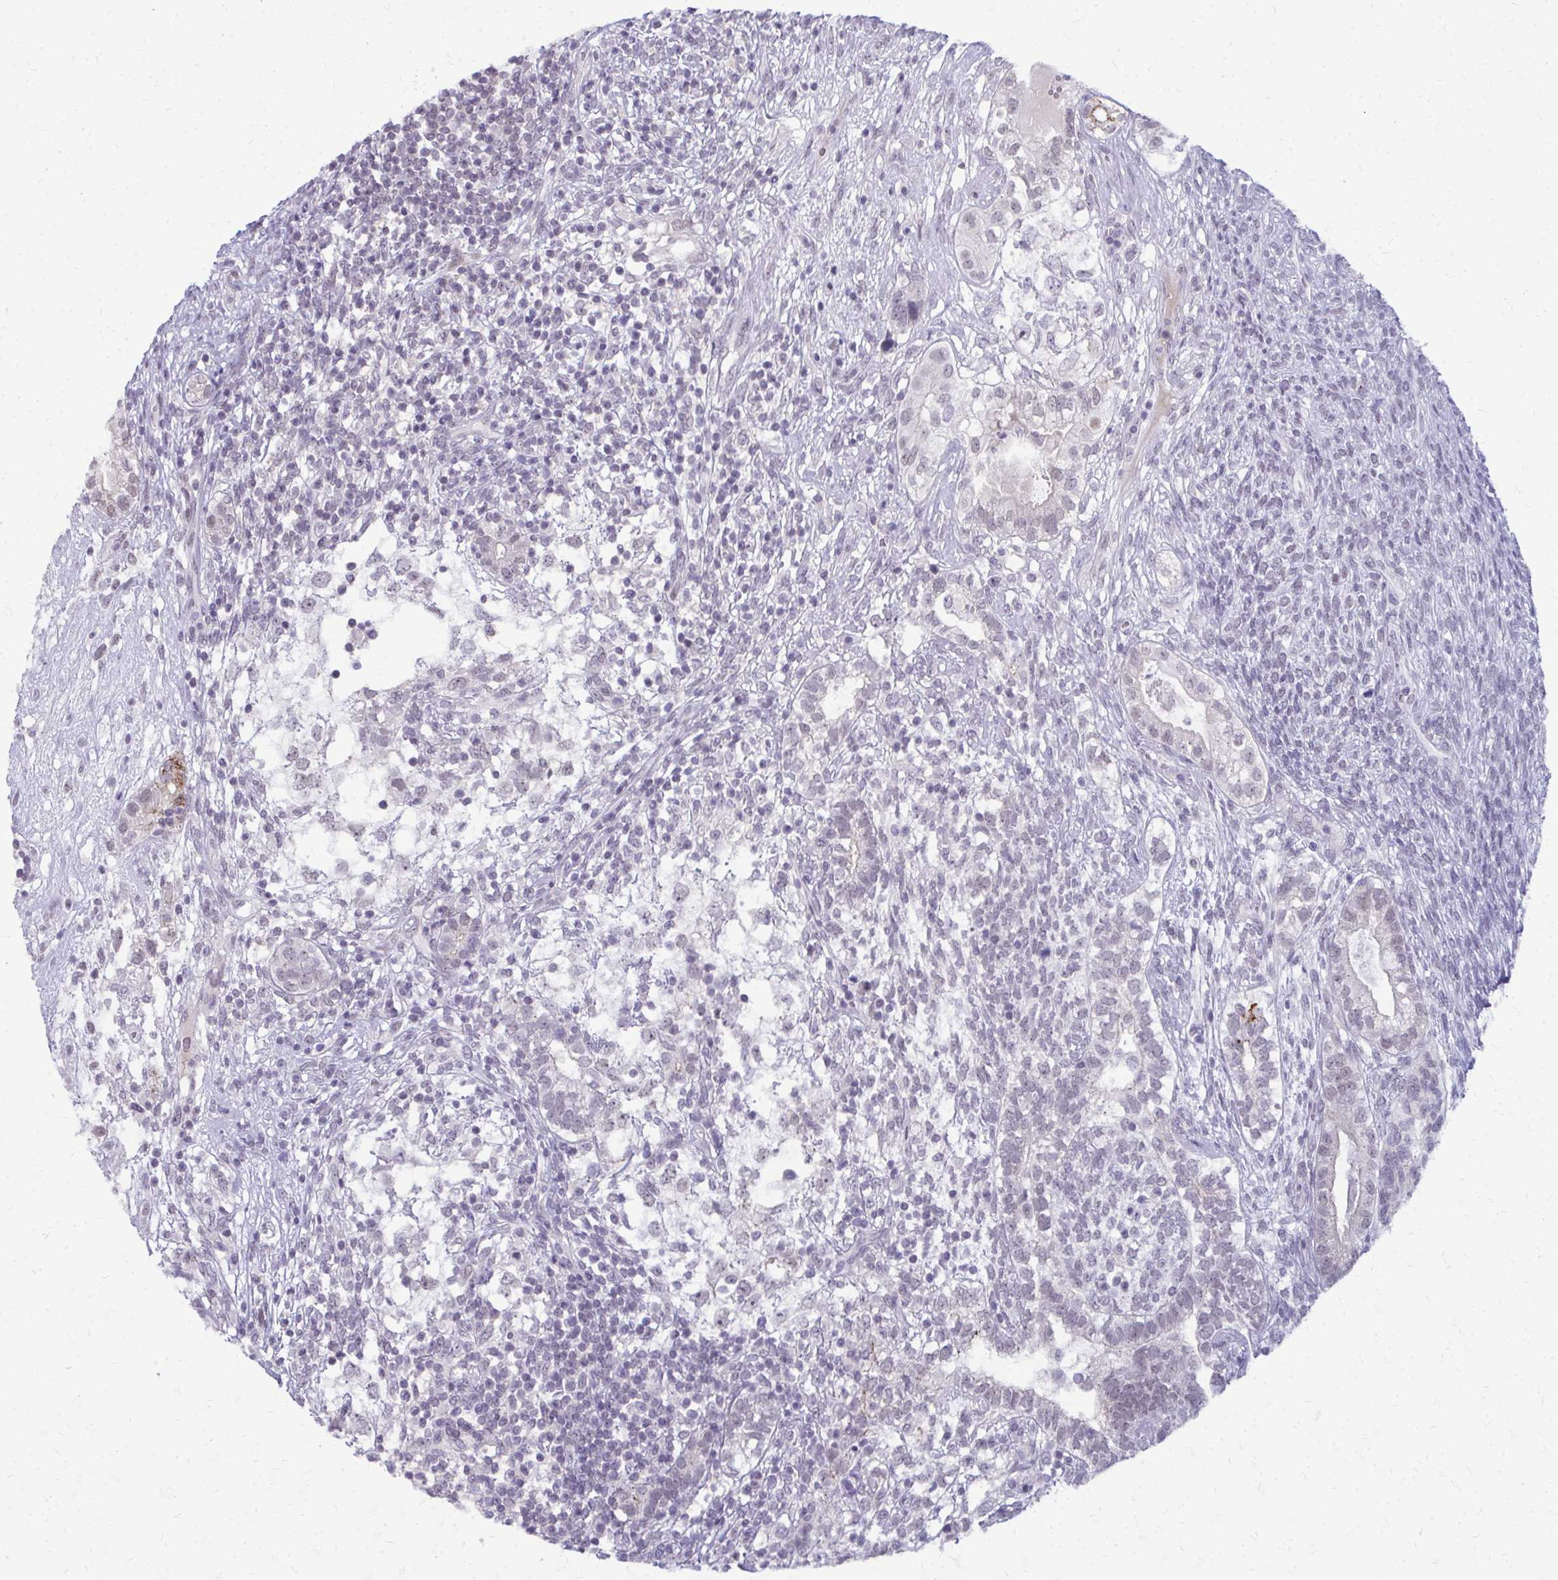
{"staining": {"intensity": "negative", "quantity": "none", "location": "none"}, "tissue": "testis cancer", "cell_type": "Tumor cells", "image_type": "cancer", "snomed": [{"axis": "morphology", "description": "Seminoma, NOS"}, {"axis": "morphology", "description": "Carcinoma, Embryonal, NOS"}, {"axis": "topography", "description": "Testis"}], "caption": "High power microscopy histopathology image of an immunohistochemistry (IHC) micrograph of testis cancer (seminoma), revealing no significant expression in tumor cells. (Immunohistochemistry, brightfield microscopy, high magnification).", "gene": "MAF1", "patient": {"sex": "male", "age": 41}}